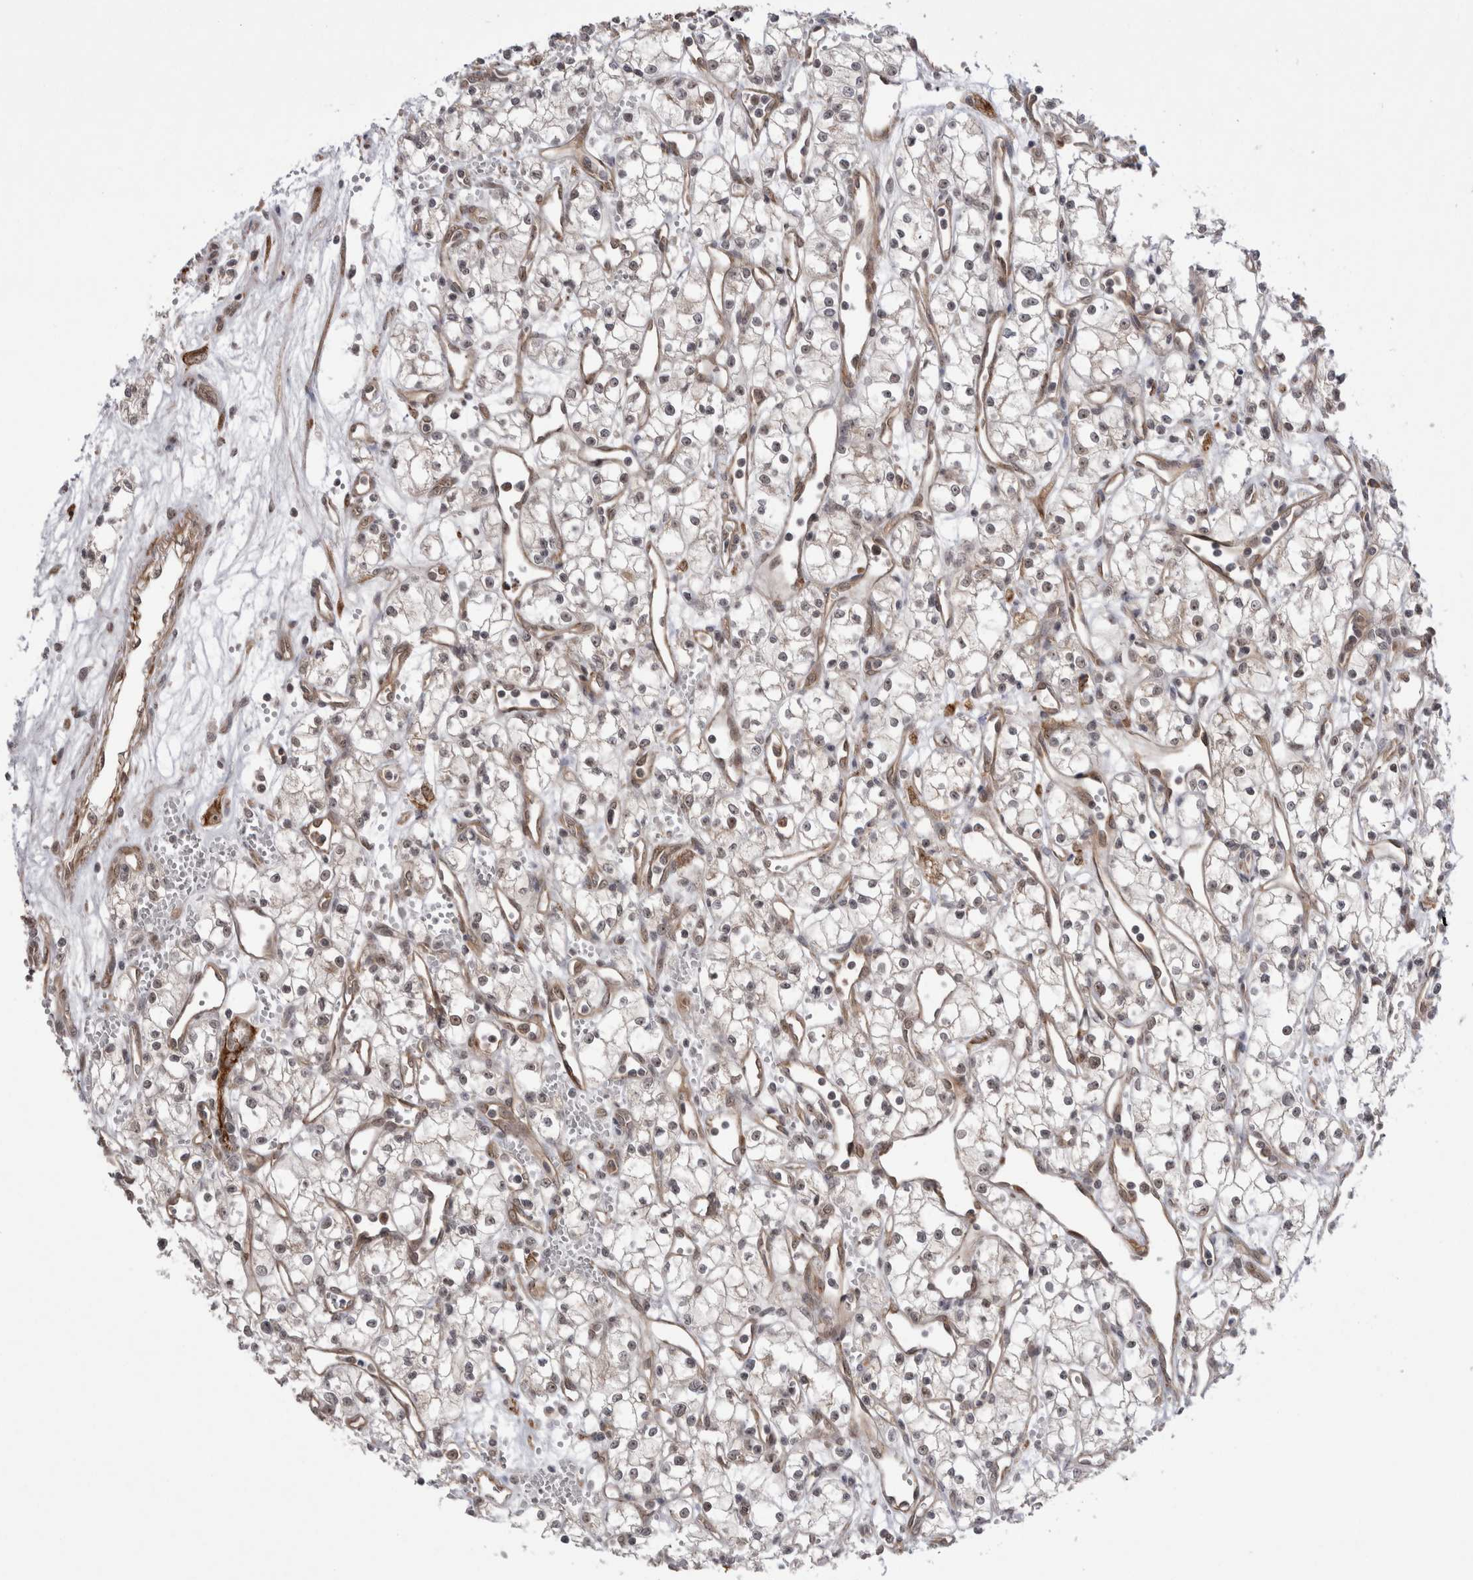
{"staining": {"intensity": "weak", "quantity": "<25%", "location": "nuclear"}, "tissue": "renal cancer", "cell_type": "Tumor cells", "image_type": "cancer", "snomed": [{"axis": "morphology", "description": "Adenocarcinoma, NOS"}, {"axis": "topography", "description": "Kidney"}], "caption": "The histopathology image displays no staining of tumor cells in renal cancer (adenocarcinoma).", "gene": "EXOSC4", "patient": {"sex": "male", "age": 59}}